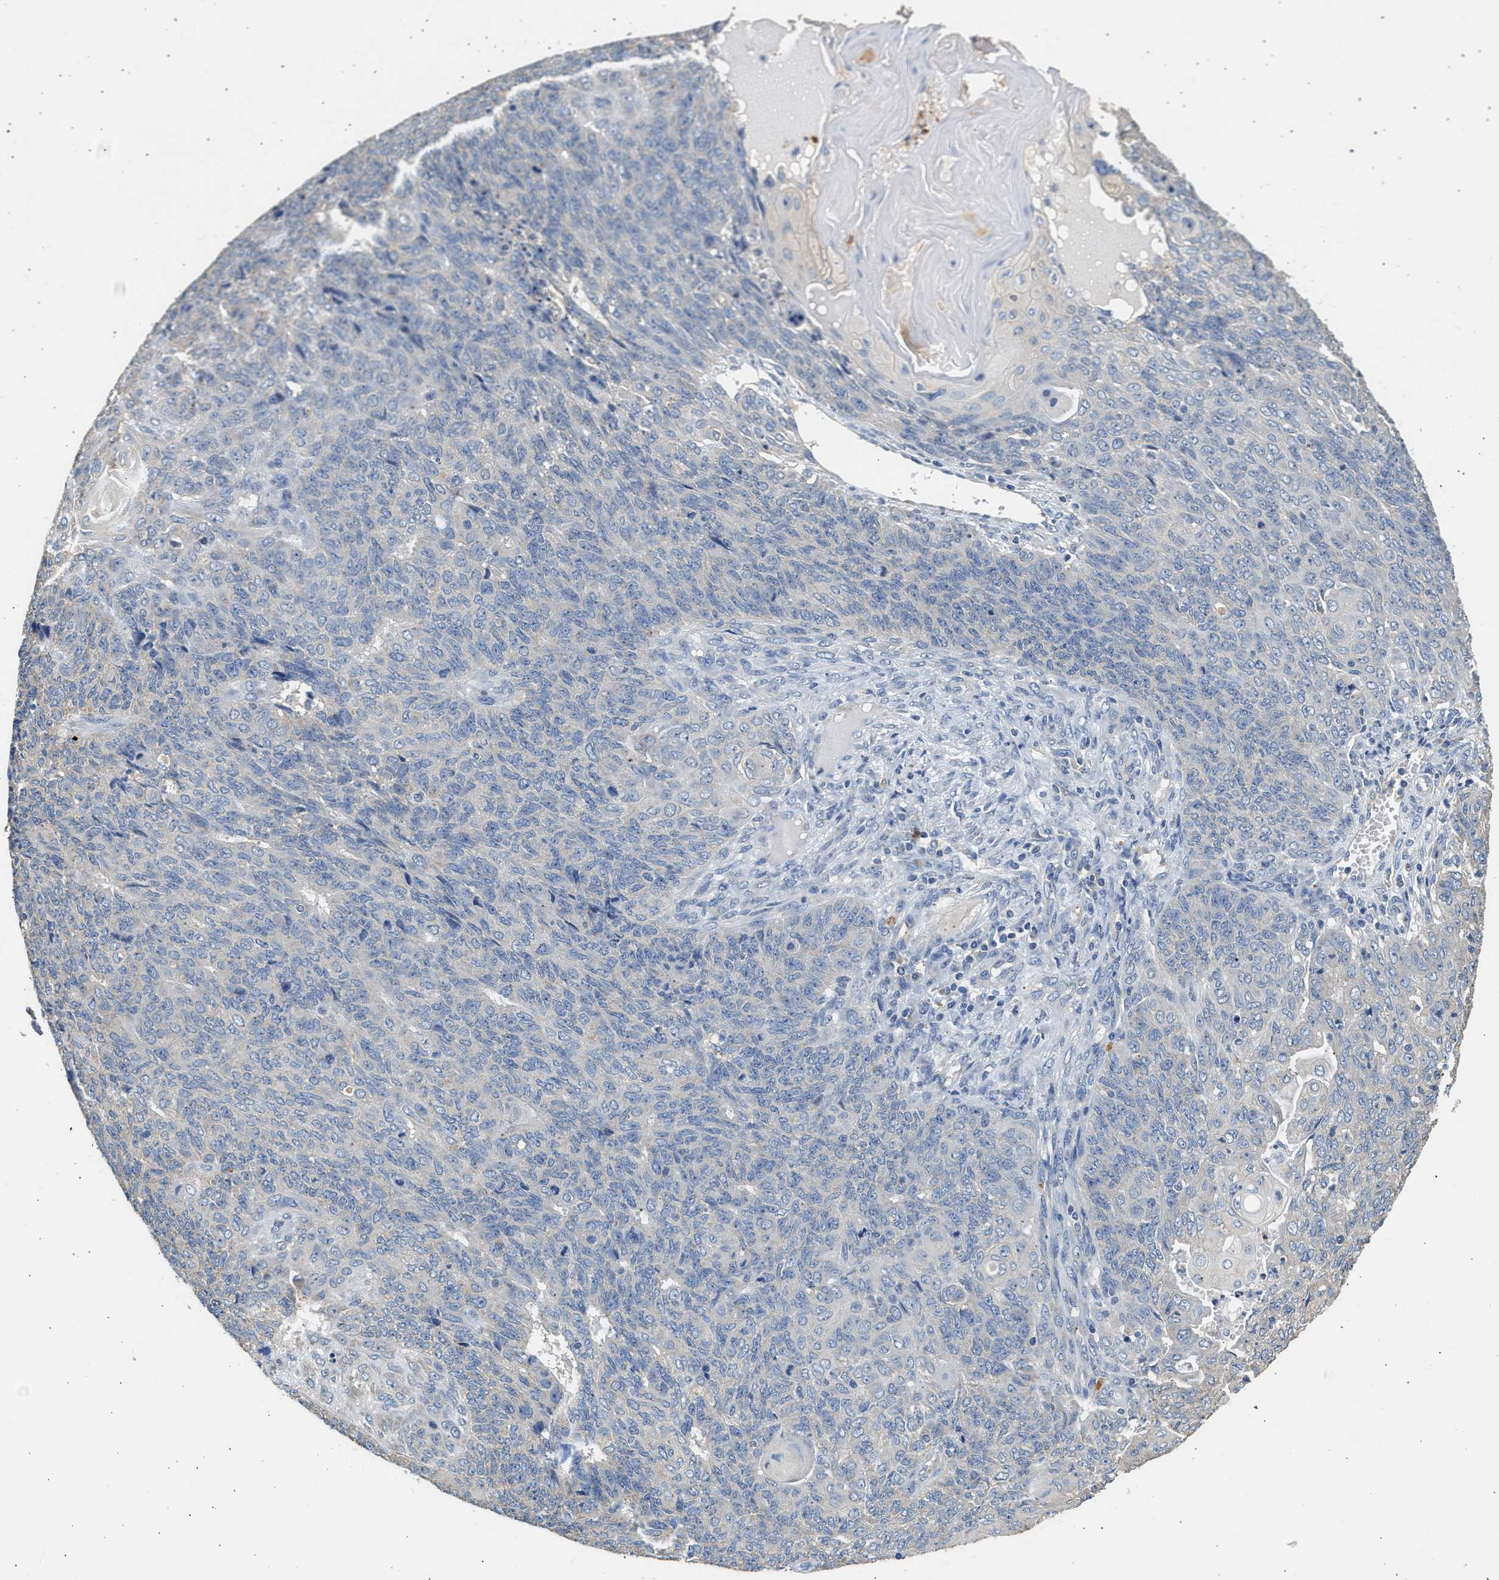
{"staining": {"intensity": "negative", "quantity": "none", "location": "none"}, "tissue": "endometrial cancer", "cell_type": "Tumor cells", "image_type": "cancer", "snomed": [{"axis": "morphology", "description": "Adenocarcinoma, NOS"}, {"axis": "topography", "description": "Endometrium"}], "caption": "Tumor cells are negative for brown protein staining in endometrial cancer (adenocarcinoma).", "gene": "WDR31", "patient": {"sex": "female", "age": 32}}